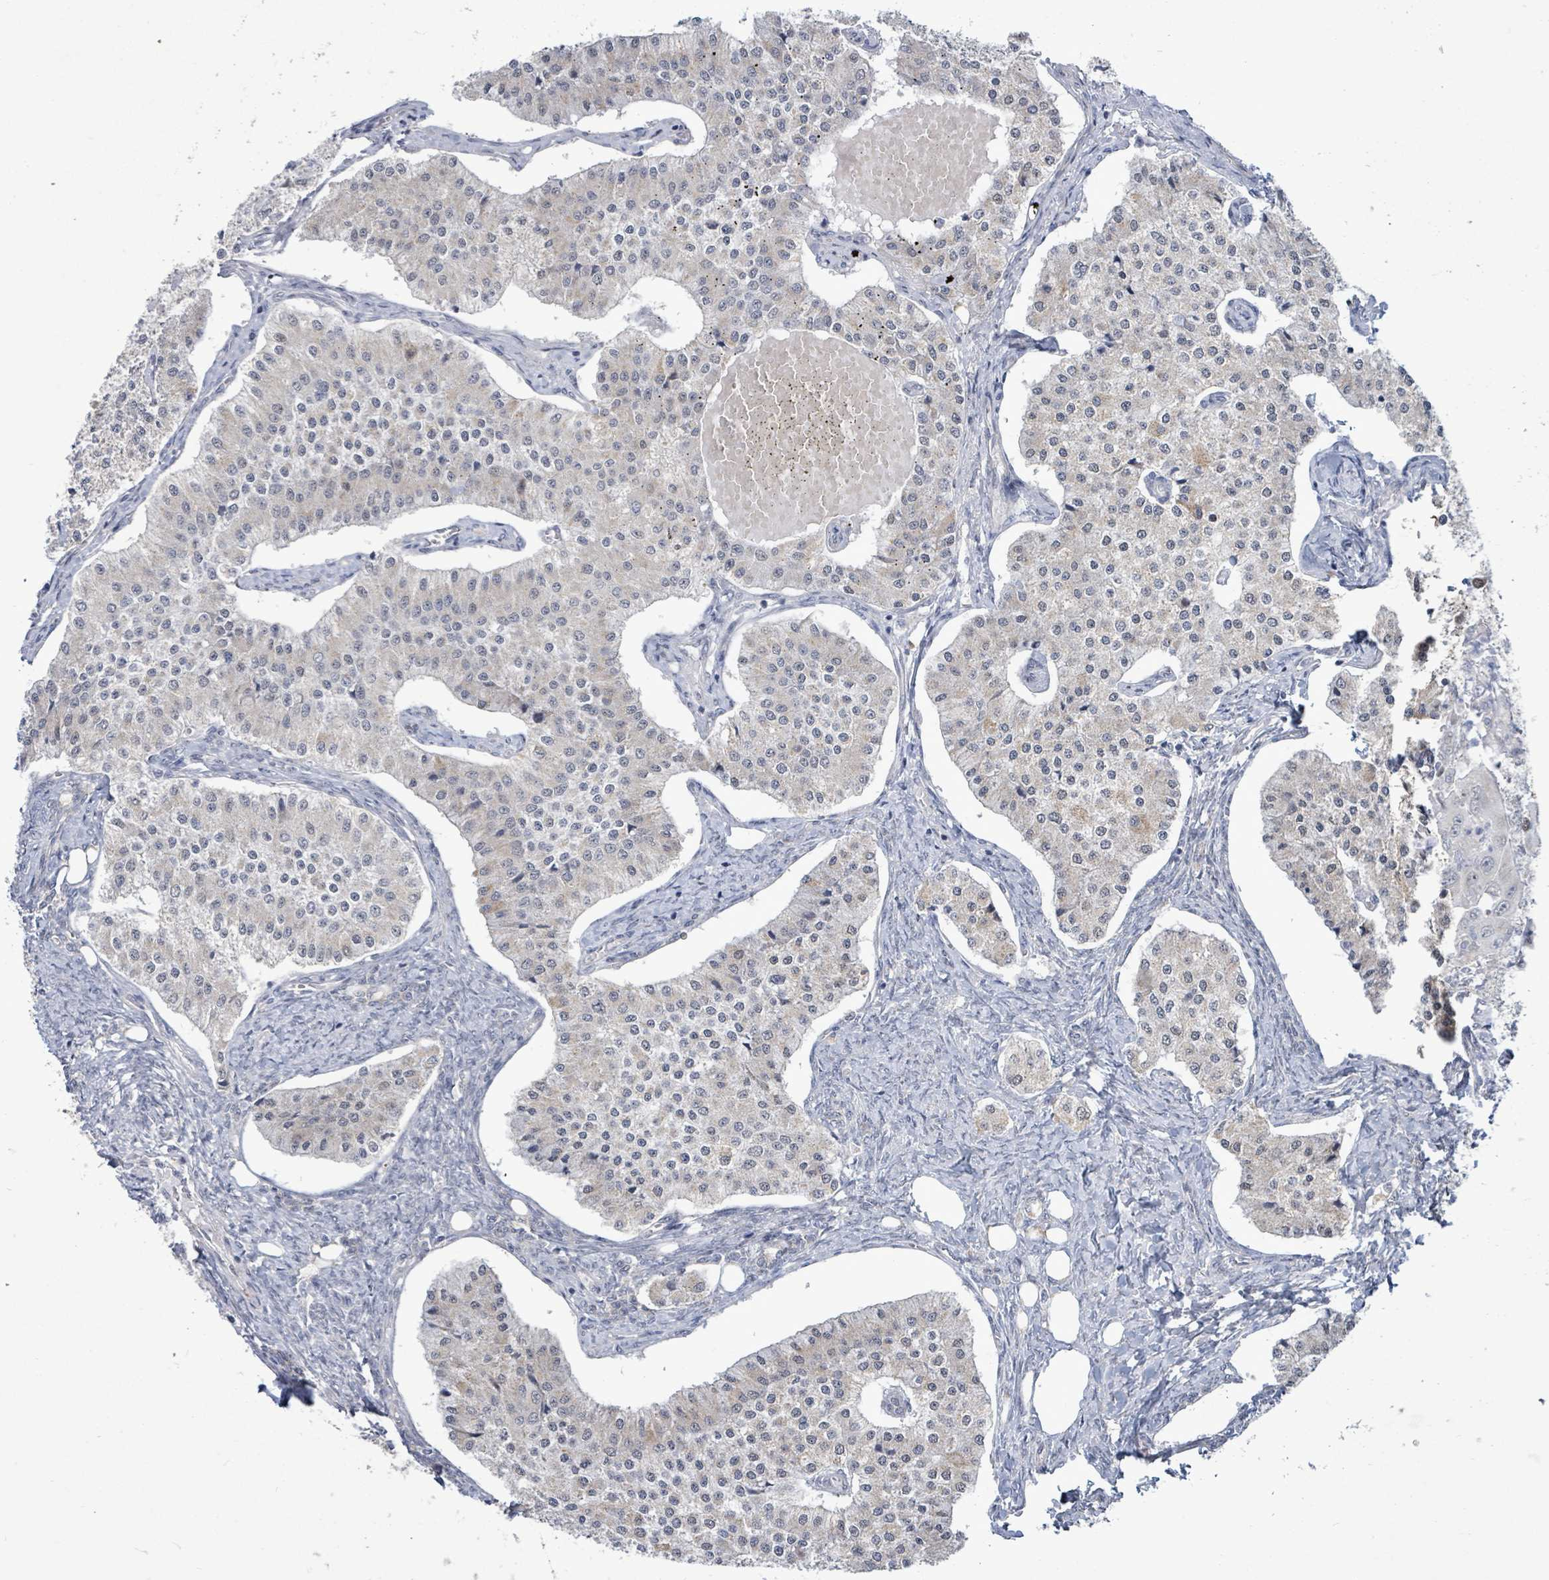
{"staining": {"intensity": "weak", "quantity": "<25%", "location": "cytoplasmic/membranous"}, "tissue": "carcinoid", "cell_type": "Tumor cells", "image_type": "cancer", "snomed": [{"axis": "morphology", "description": "Carcinoid, malignant, NOS"}, {"axis": "topography", "description": "Colon"}], "caption": "An immunohistochemistry micrograph of carcinoid is shown. There is no staining in tumor cells of carcinoid. (Stains: DAB IHC with hematoxylin counter stain, Microscopy: brightfield microscopy at high magnification).", "gene": "ZFPM1", "patient": {"sex": "female", "age": 52}}